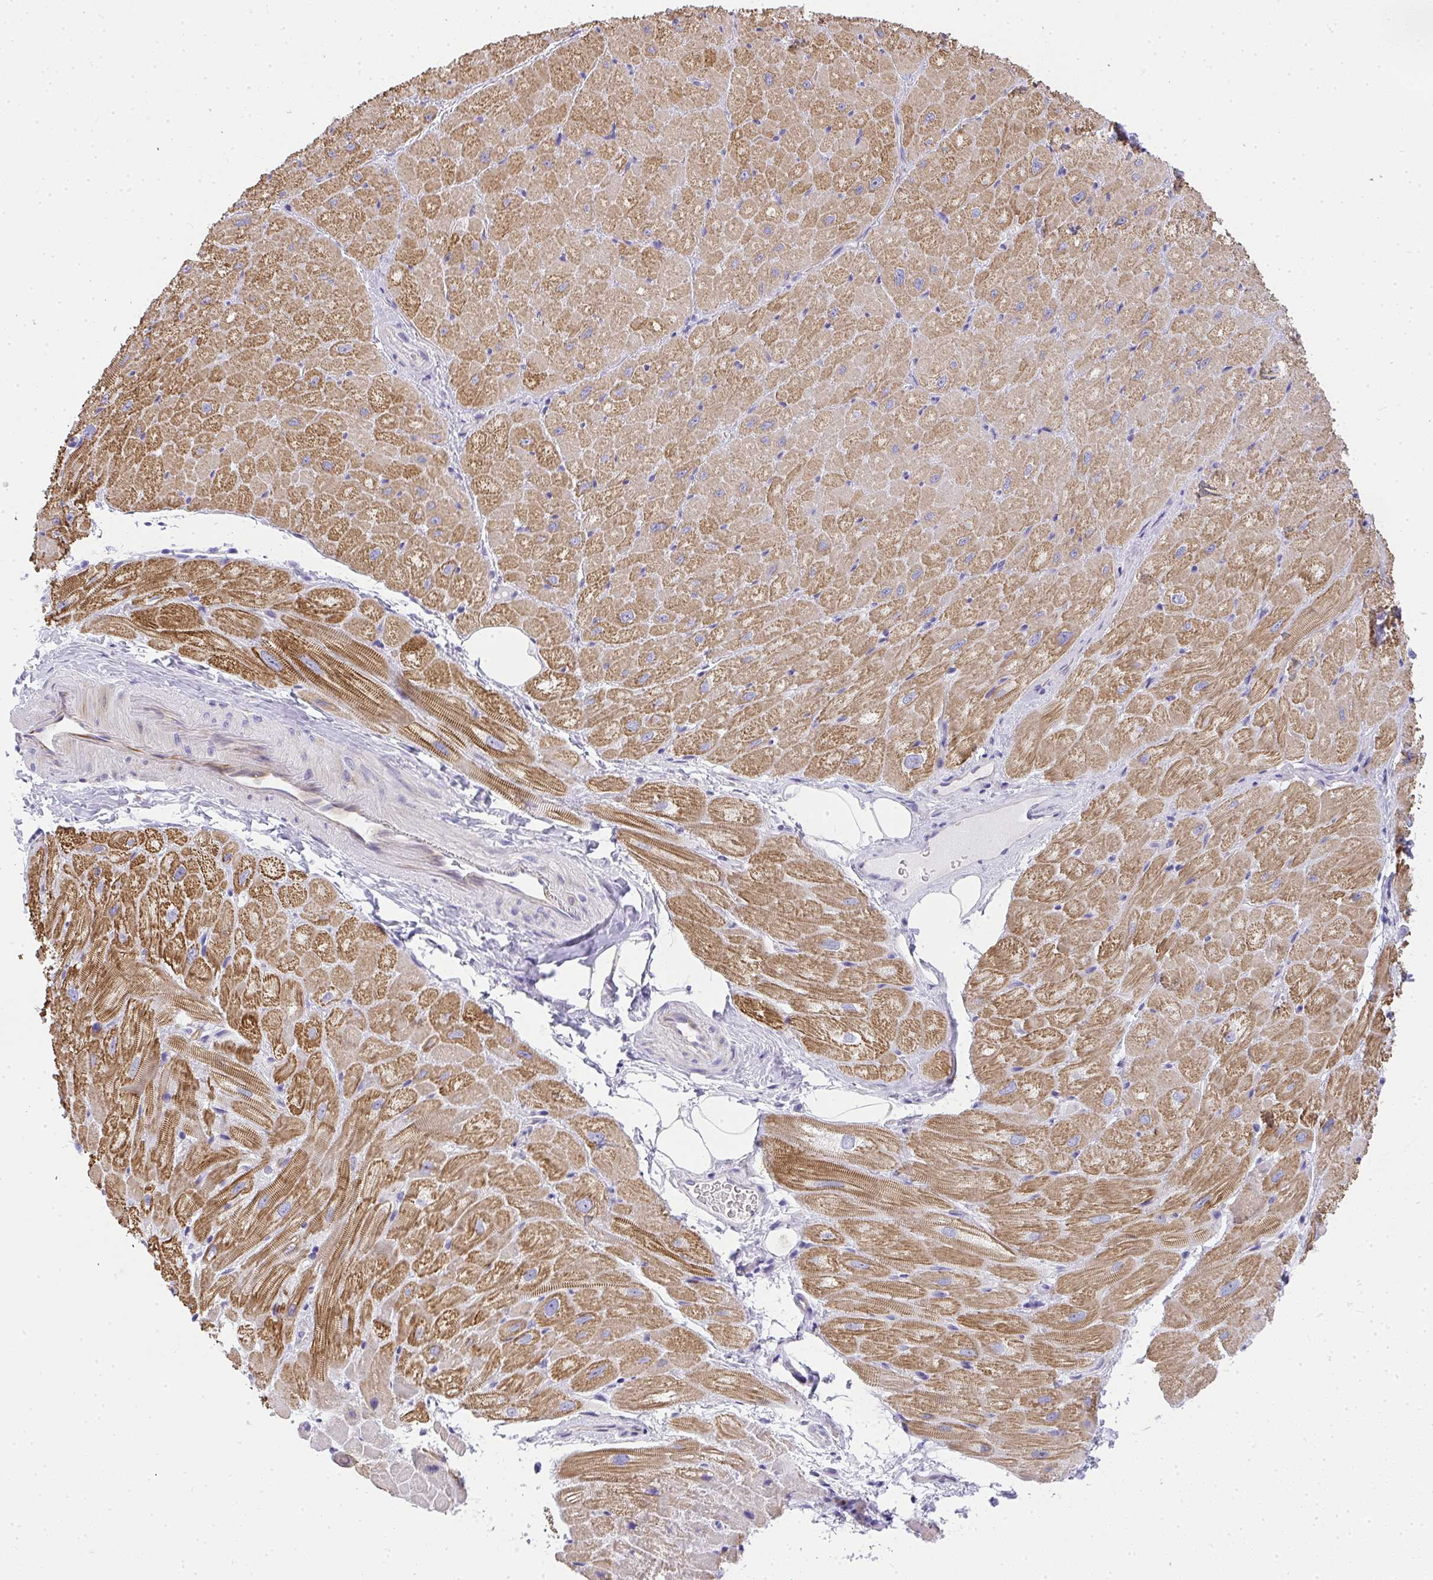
{"staining": {"intensity": "moderate", "quantity": ">75%", "location": "cytoplasmic/membranous"}, "tissue": "heart muscle", "cell_type": "Cardiomyocytes", "image_type": "normal", "snomed": [{"axis": "morphology", "description": "Normal tissue, NOS"}, {"axis": "topography", "description": "Heart"}], "caption": "This histopathology image shows IHC staining of unremarkable heart muscle, with medium moderate cytoplasmic/membranous positivity in approximately >75% of cardiomyocytes.", "gene": "ADRA2C", "patient": {"sex": "male", "age": 62}}